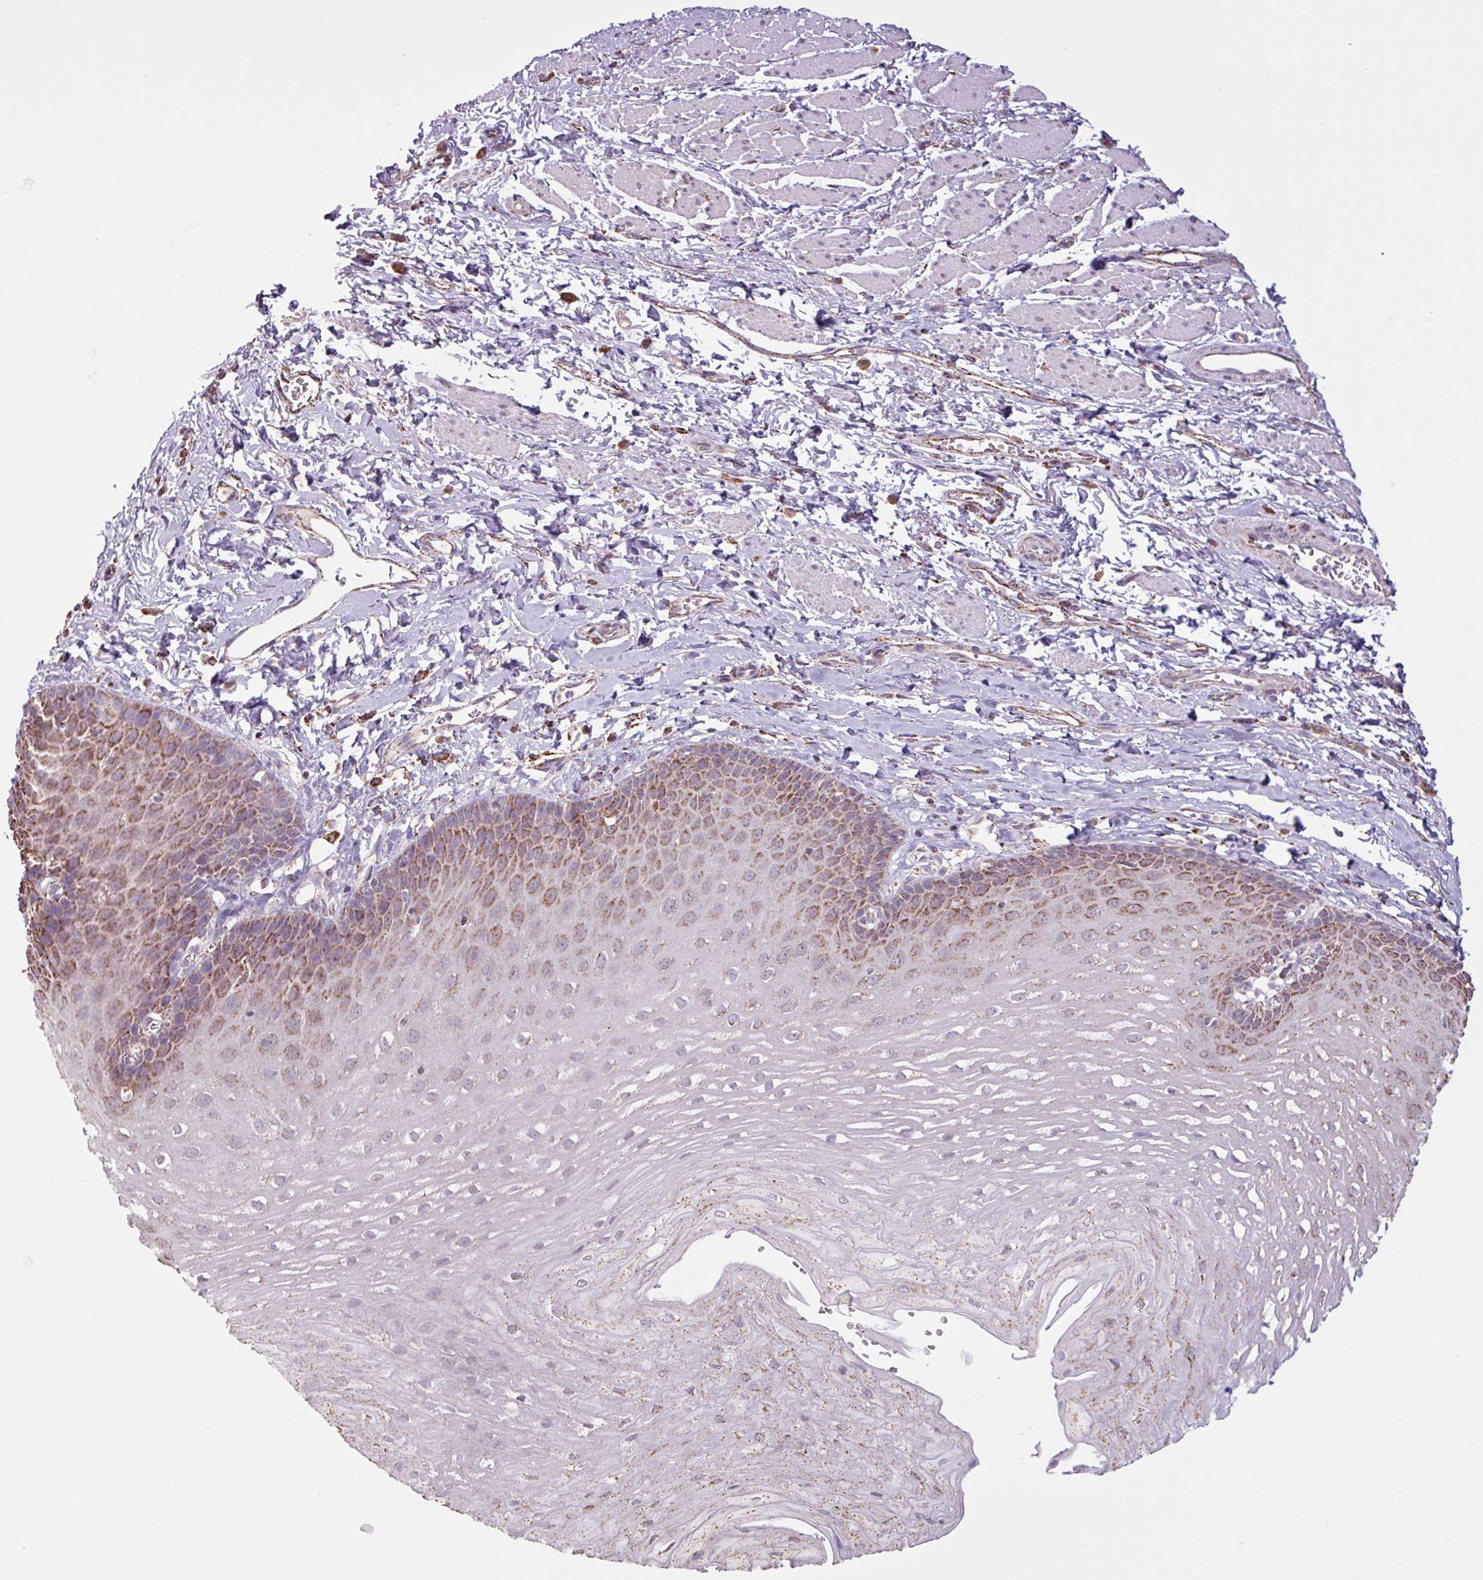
{"staining": {"intensity": "strong", "quantity": "25%-75%", "location": "cytoplasmic/membranous"}, "tissue": "esophagus", "cell_type": "Squamous epithelial cells", "image_type": "normal", "snomed": [{"axis": "morphology", "description": "Normal tissue, NOS"}, {"axis": "topography", "description": "Esophagus"}], "caption": "Immunohistochemistry (DAB (3,3'-diaminobenzidine)) staining of benign human esophagus exhibits strong cytoplasmic/membranous protein positivity in approximately 25%-75% of squamous epithelial cells.", "gene": "ALG8", "patient": {"sex": "male", "age": 70}}